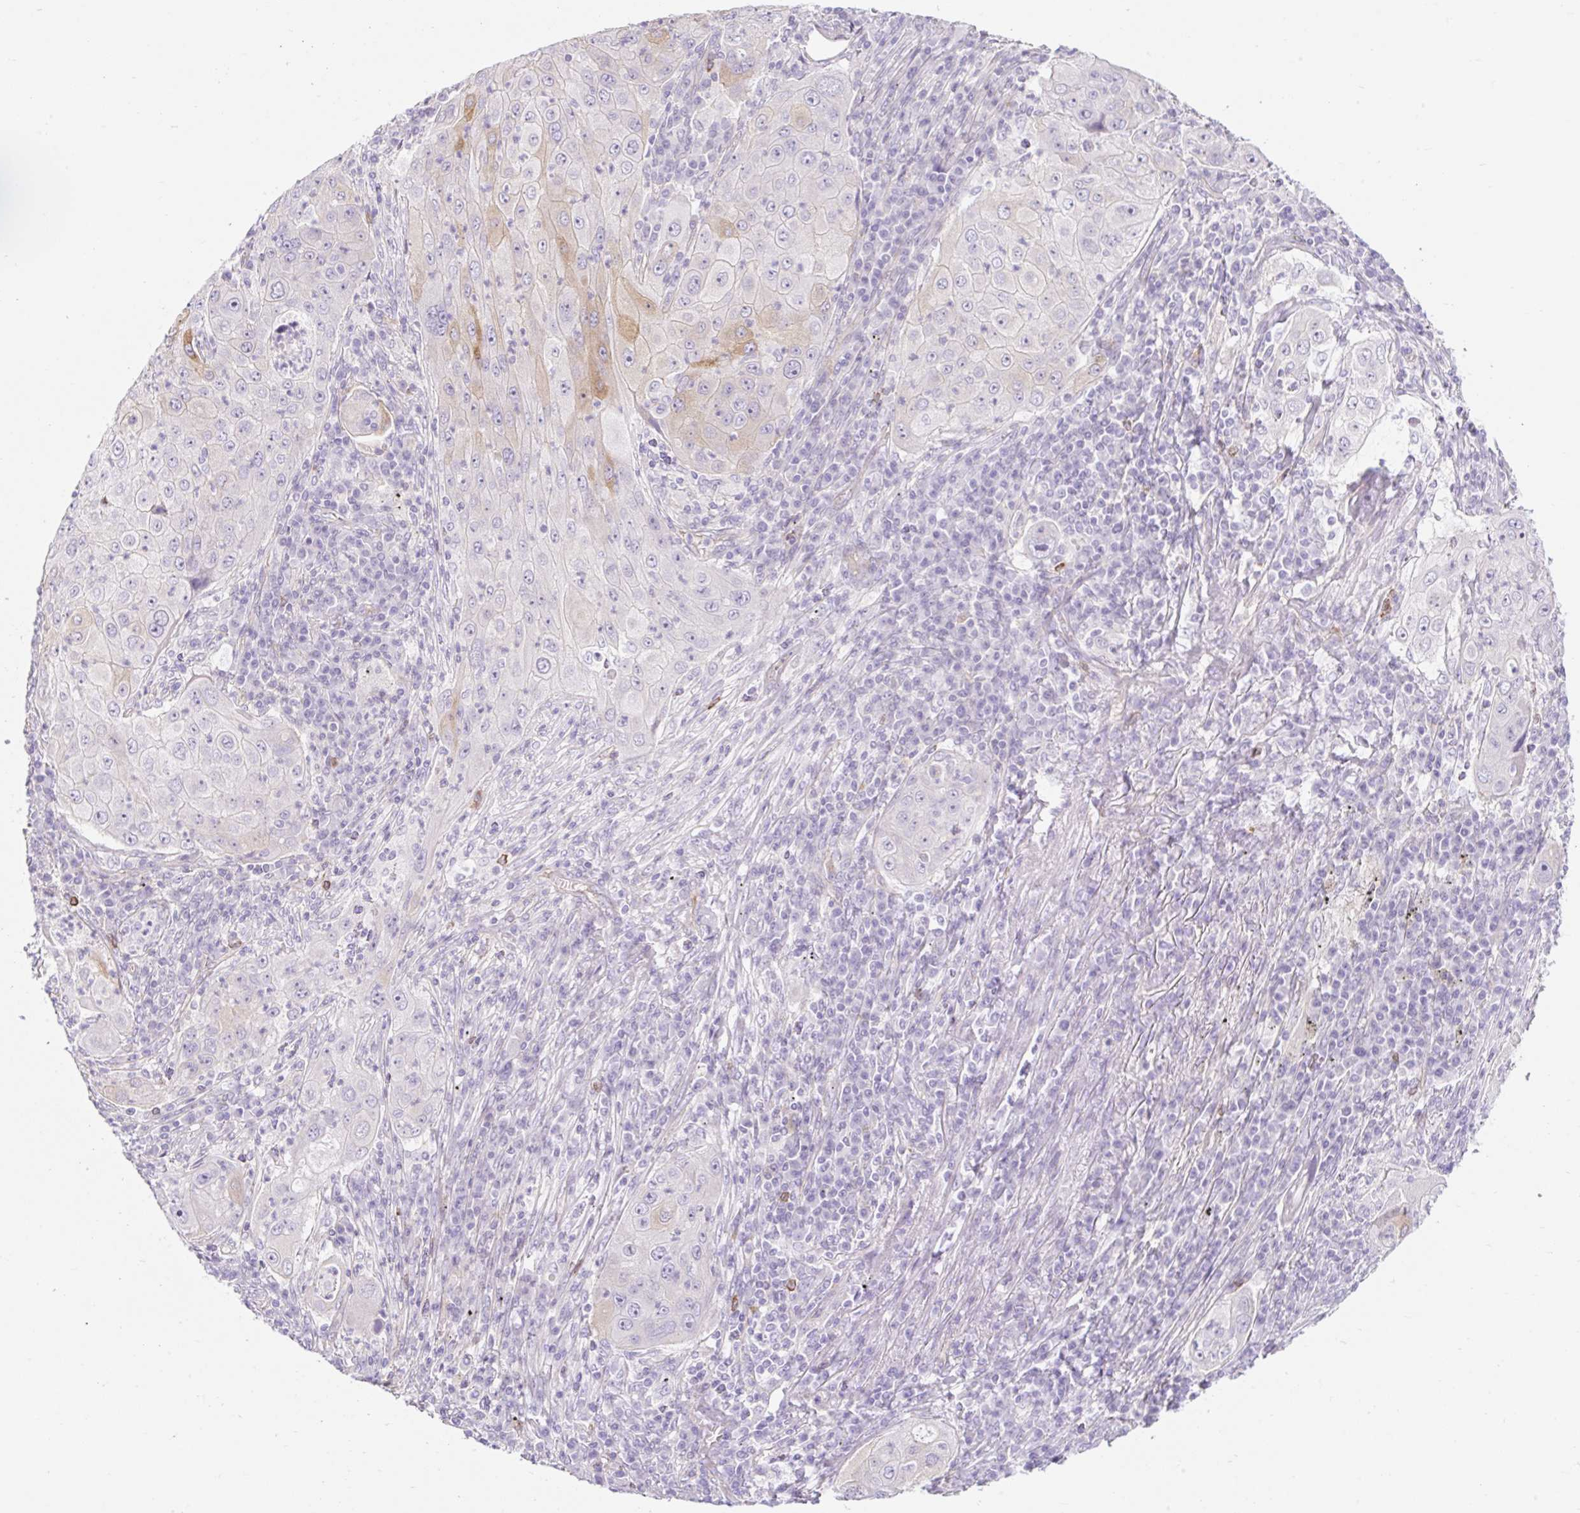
{"staining": {"intensity": "moderate", "quantity": "<25%", "location": "cytoplasmic/membranous"}, "tissue": "lung cancer", "cell_type": "Tumor cells", "image_type": "cancer", "snomed": [{"axis": "morphology", "description": "Squamous cell carcinoma, NOS"}, {"axis": "topography", "description": "Lung"}], "caption": "Protein expression analysis of squamous cell carcinoma (lung) demonstrates moderate cytoplasmic/membranous positivity in about <25% of tumor cells. (DAB IHC with brightfield microscopy, high magnification).", "gene": "BCAS1", "patient": {"sex": "female", "age": 59}}